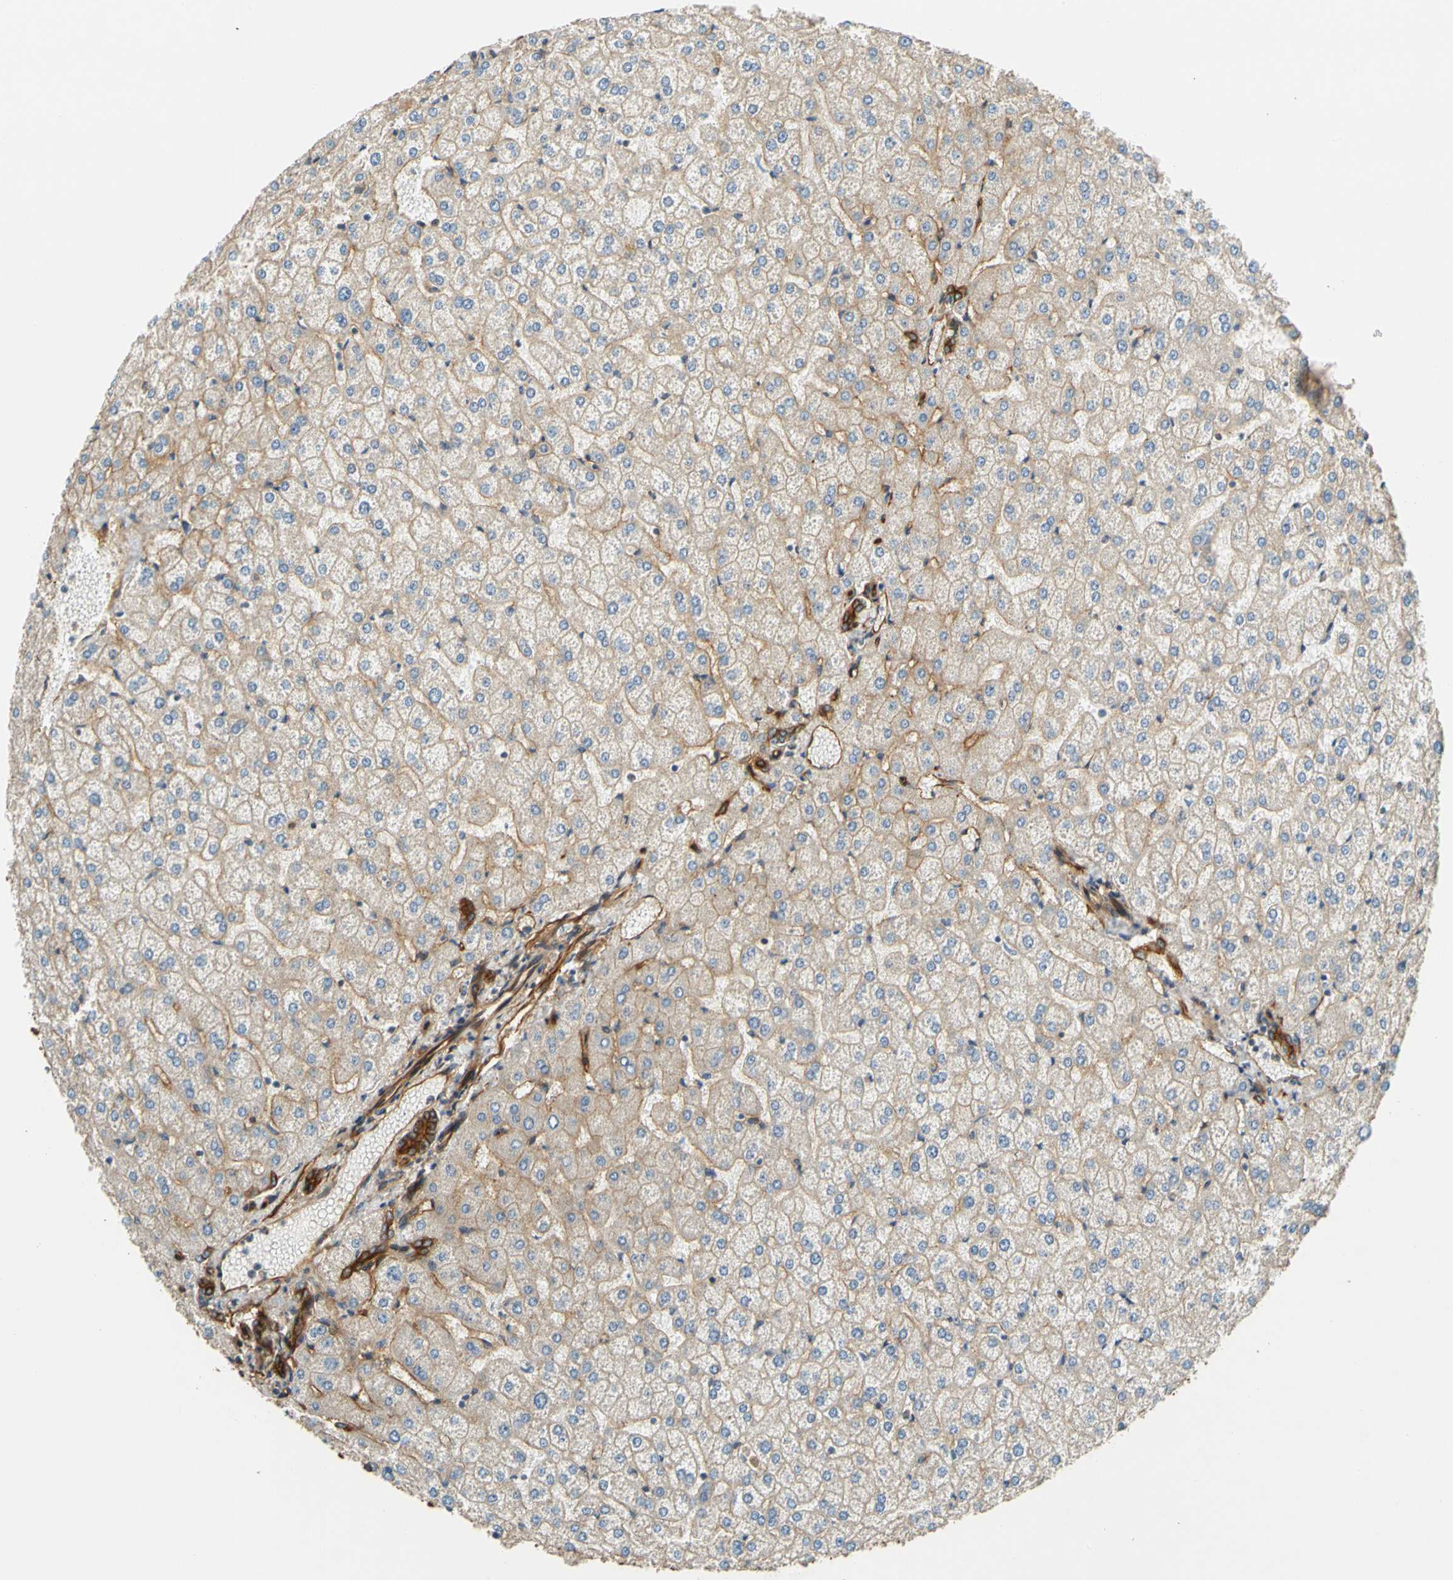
{"staining": {"intensity": "strong", "quantity": ">75%", "location": "cytoplasmic/membranous"}, "tissue": "liver", "cell_type": "Cholangiocytes", "image_type": "normal", "snomed": [{"axis": "morphology", "description": "Normal tissue, NOS"}, {"axis": "topography", "description": "Liver"}], "caption": "Protein expression analysis of benign liver shows strong cytoplasmic/membranous expression in about >75% of cholangiocytes. (Brightfield microscopy of DAB IHC at high magnification).", "gene": "SPTAN1", "patient": {"sex": "female", "age": 32}}